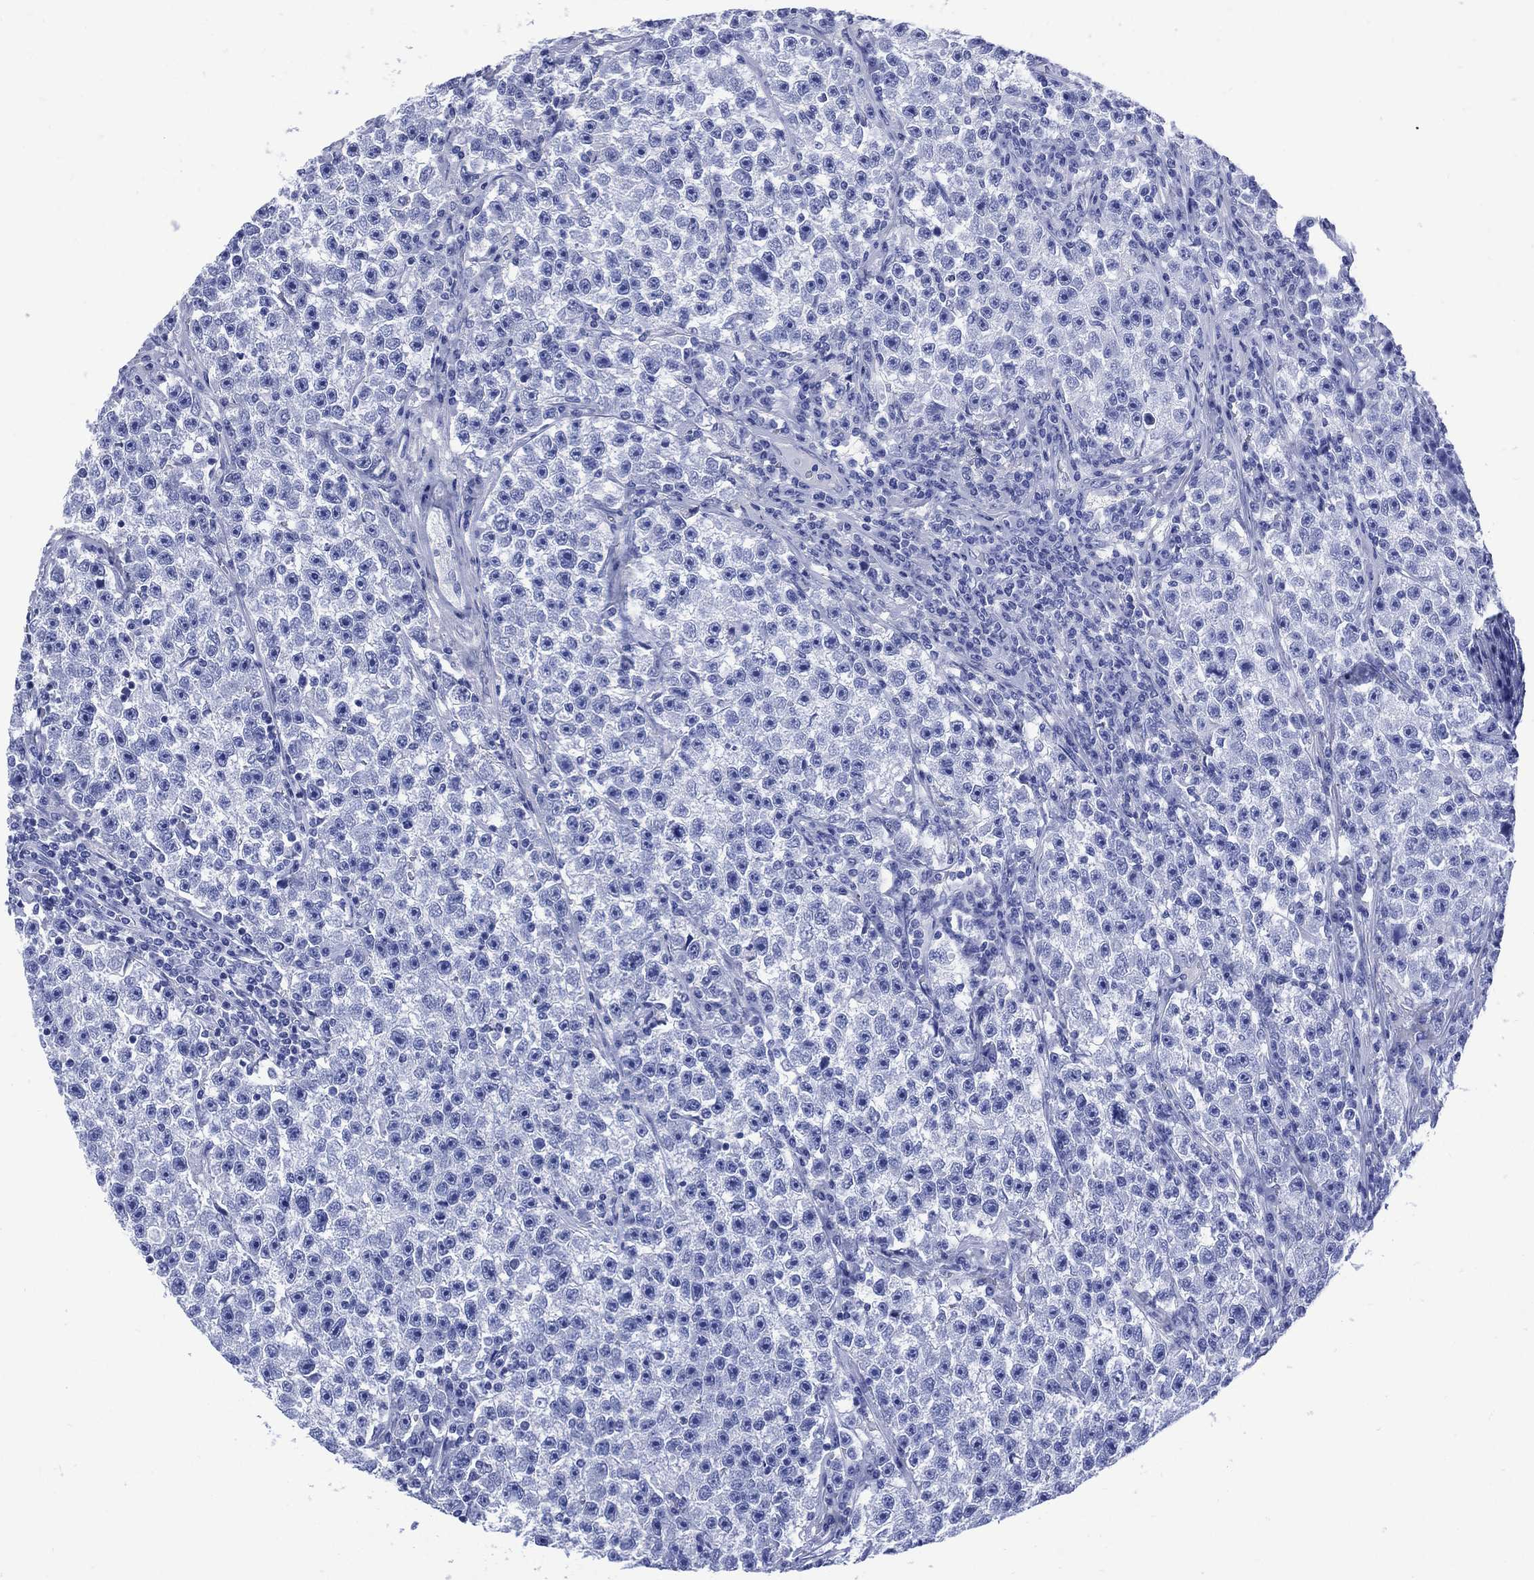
{"staining": {"intensity": "negative", "quantity": "none", "location": "none"}, "tissue": "testis cancer", "cell_type": "Tumor cells", "image_type": "cancer", "snomed": [{"axis": "morphology", "description": "Seminoma, NOS"}, {"axis": "topography", "description": "Testis"}], "caption": "A micrograph of seminoma (testis) stained for a protein displays no brown staining in tumor cells.", "gene": "SHCBP1L", "patient": {"sex": "male", "age": 22}}